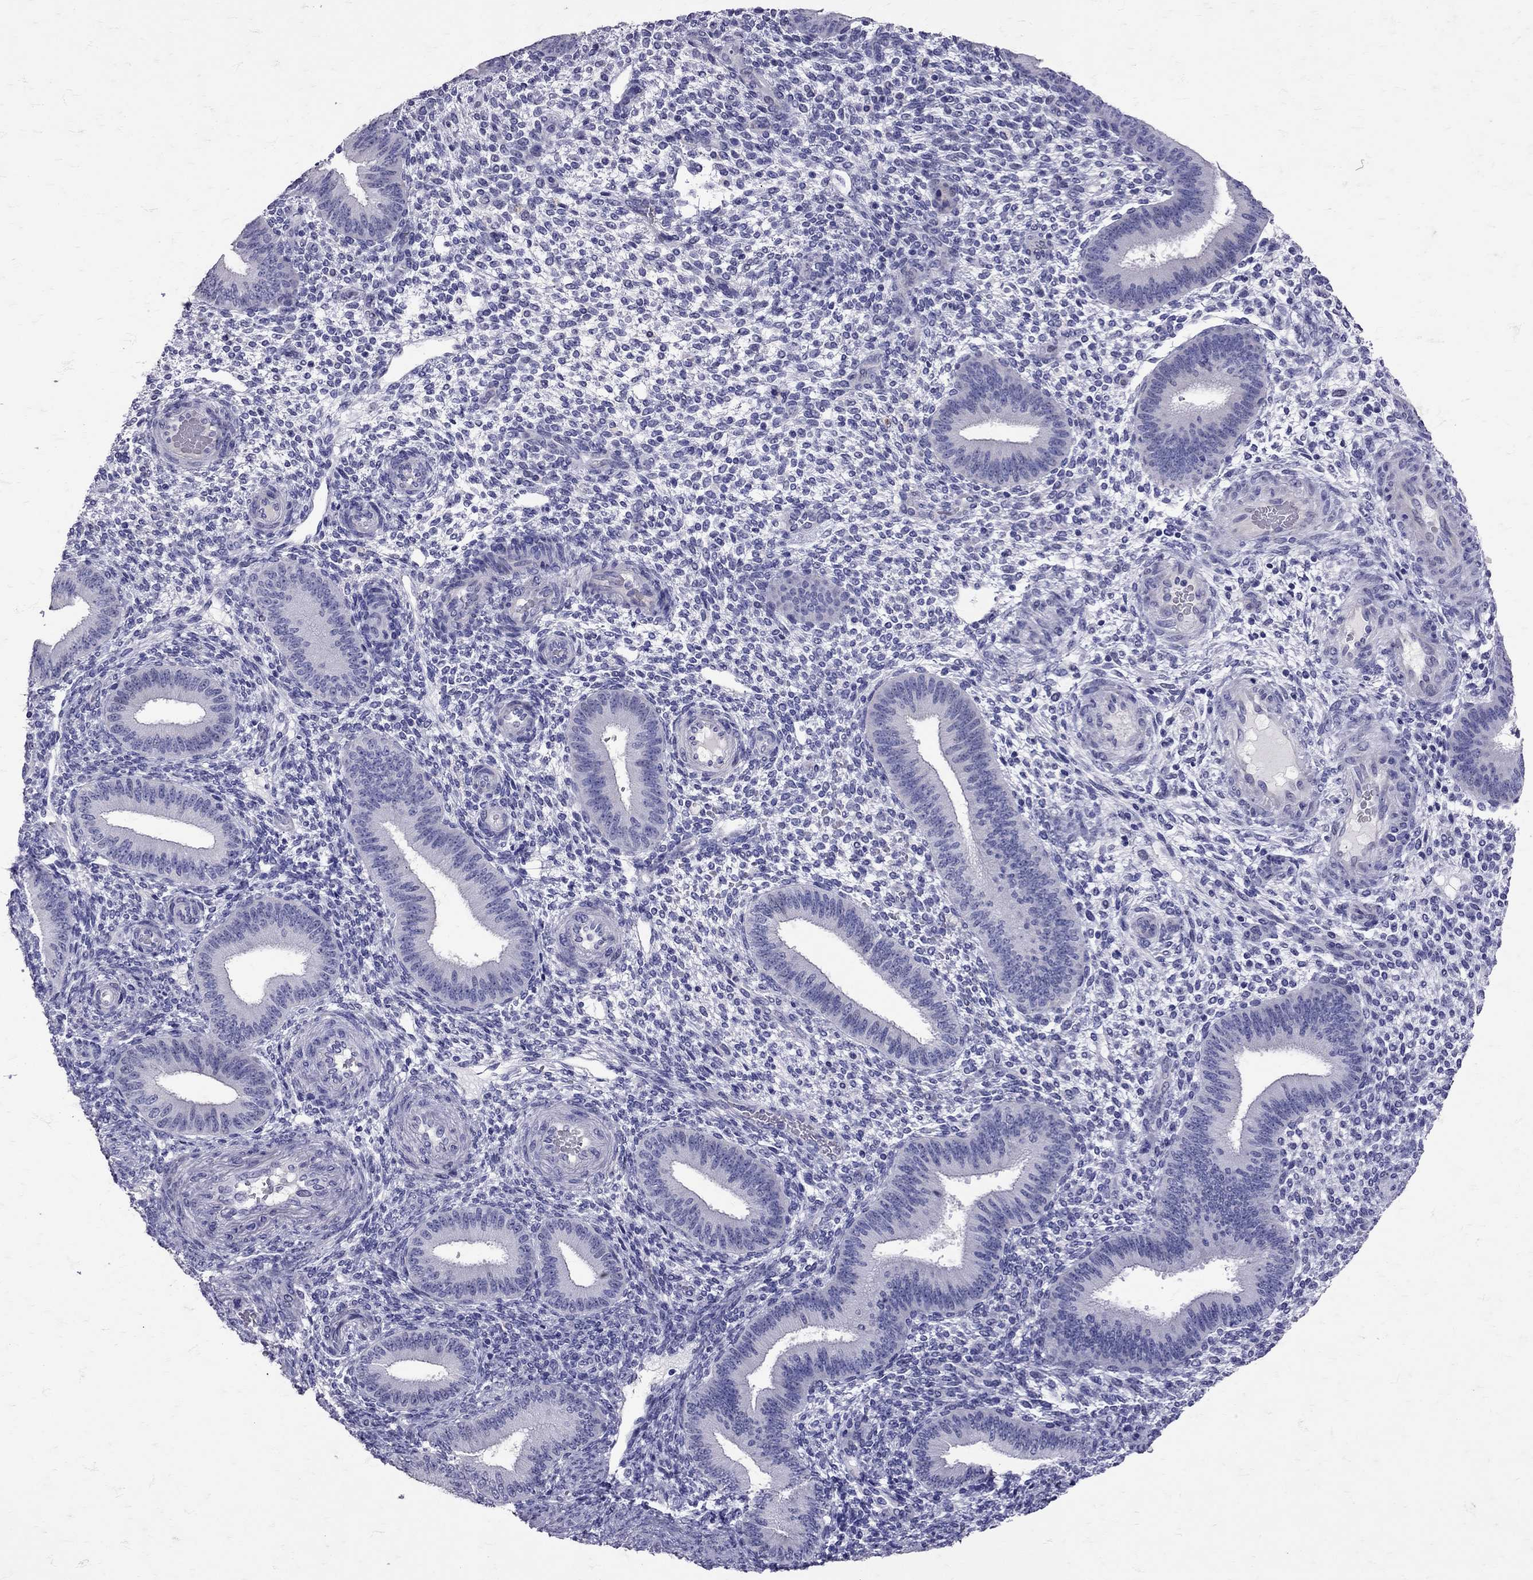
{"staining": {"intensity": "negative", "quantity": "none", "location": "none"}, "tissue": "endometrium", "cell_type": "Cells in endometrial stroma", "image_type": "normal", "snomed": [{"axis": "morphology", "description": "Normal tissue, NOS"}, {"axis": "topography", "description": "Endometrium"}], "caption": "Immunohistochemistry image of normal endometrium: endometrium stained with DAB (3,3'-diaminobenzidine) exhibits no significant protein expression in cells in endometrial stroma. (DAB immunohistochemistry (IHC) with hematoxylin counter stain).", "gene": "SST", "patient": {"sex": "female", "age": 39}}